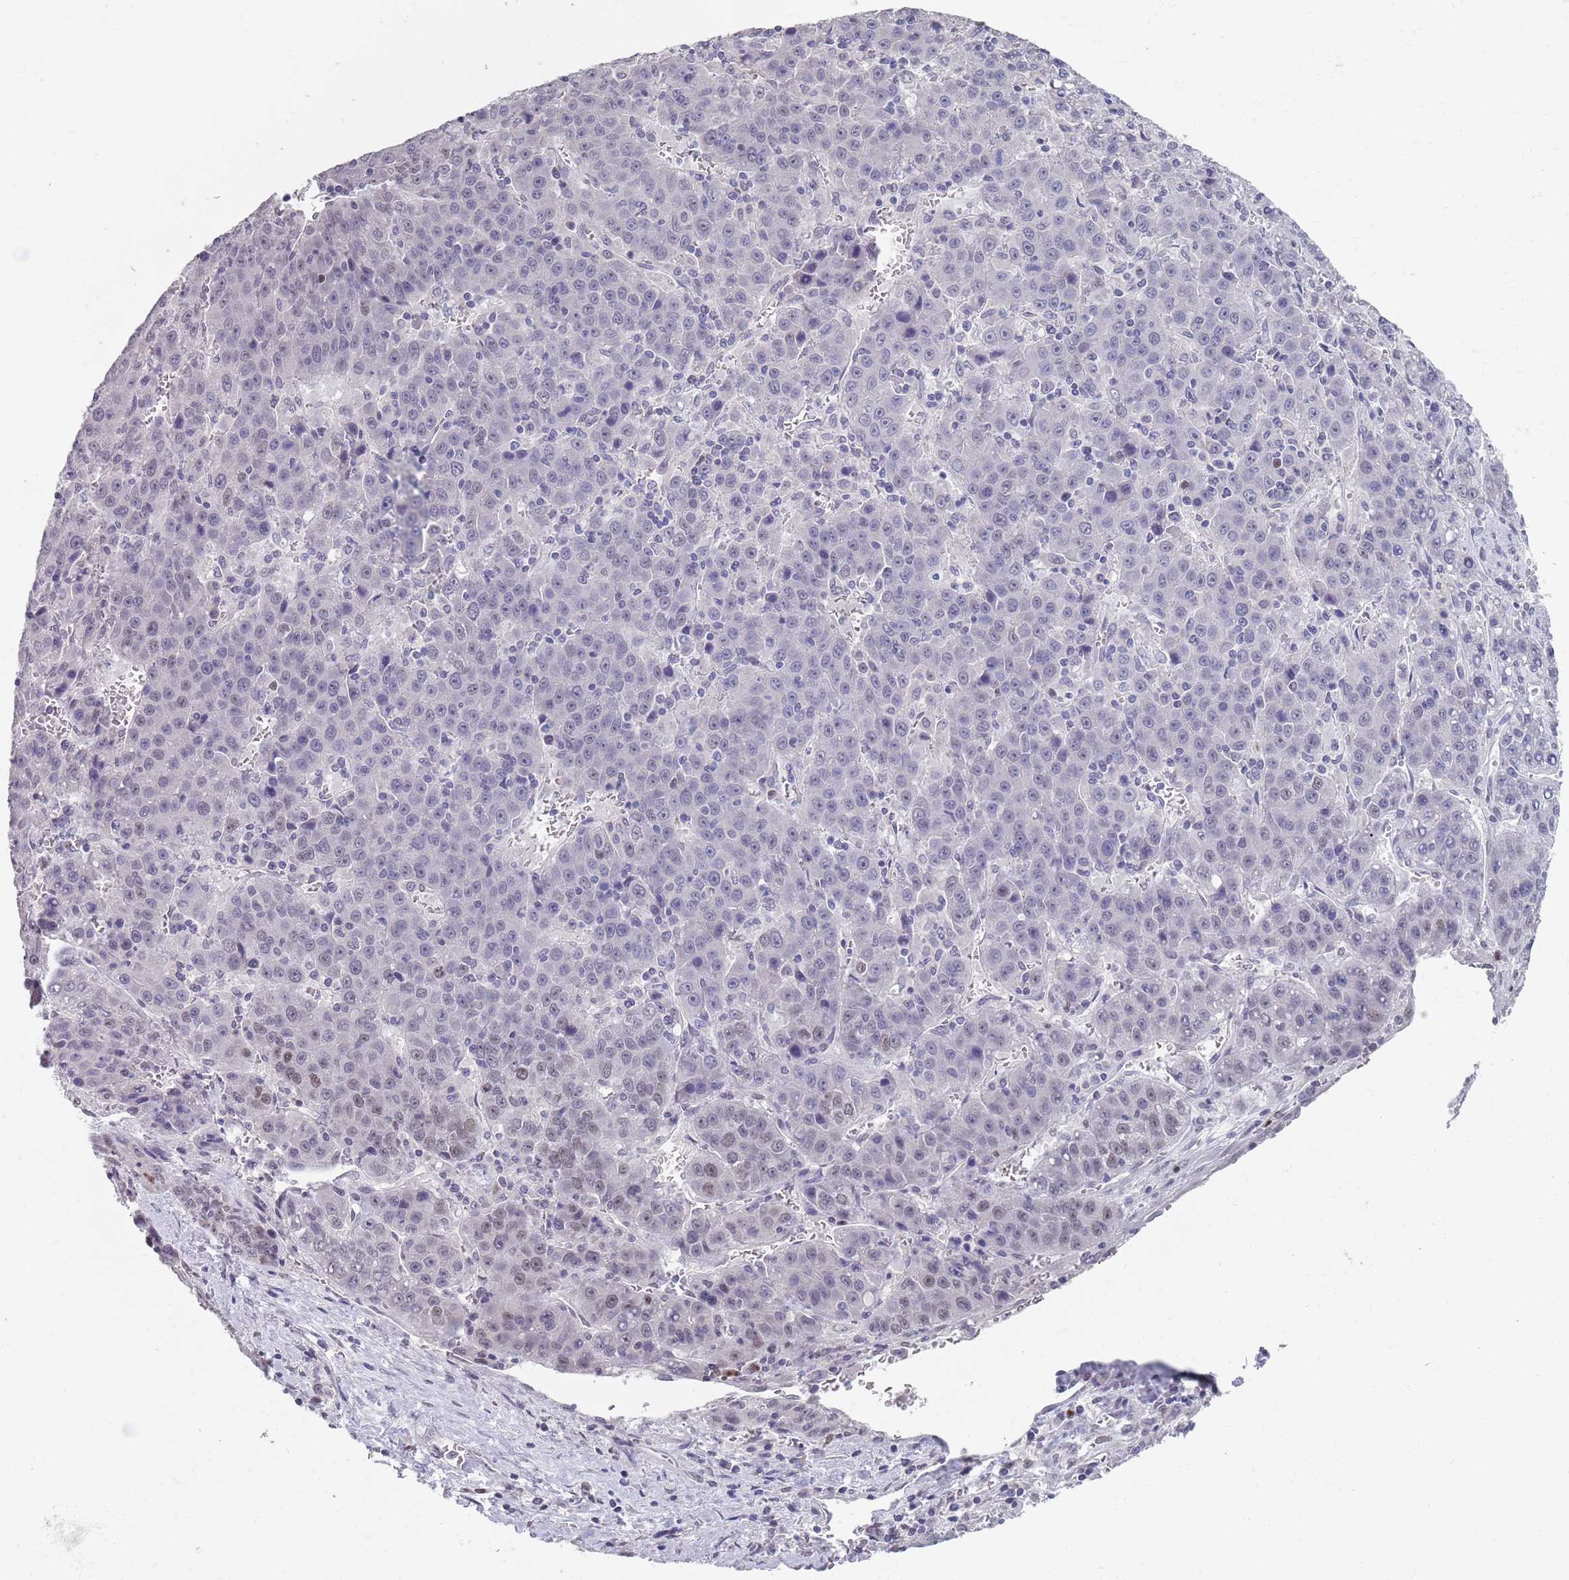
{"staining": {"intensity": "weak", "quantity": "<25%", "location": "nuclear"}, "tissue": "liver cancer", "cell_type": "Tumor cells", "image_type": "cancer", "snomed": [{"axis": "morphology", "description": "Carcinoma, Hepatocellular, NOS"}, {"axis": "topography", "description": "Liver"}], "caption": "Tumor cells are negative for brown protein staining in liver hepatocellular carcinoma. (DAB (3,3'-diaminobenzidine) IHC visualized using brightfield microscopy, high magnification).", "gene": "SAMD1", "patient": {"sex": "female", "age": 53}}